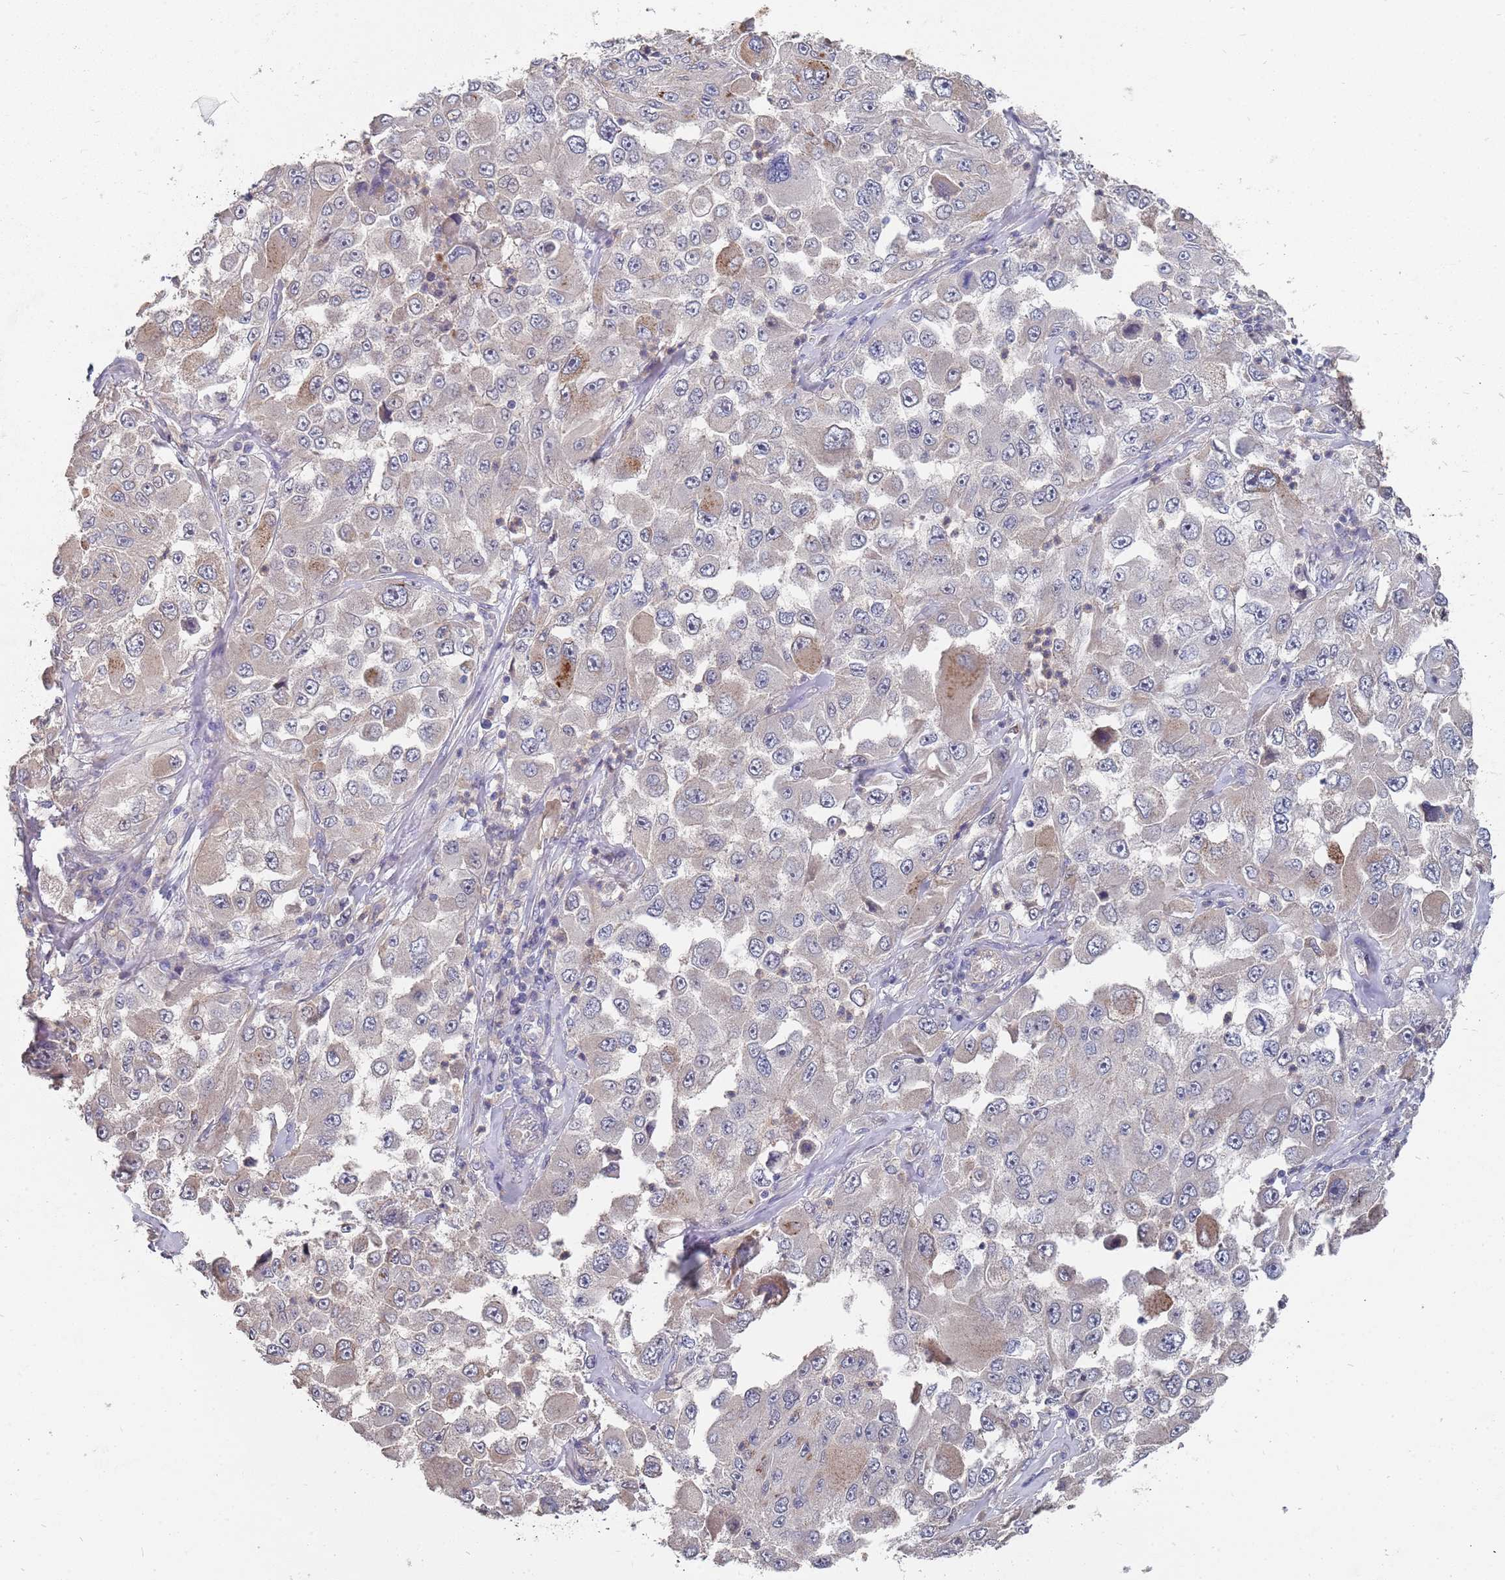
{"staining": {"intensity": "negative", "quantity": "none", "location": "none"}, "tissue": "melanoma", "cell_type": "Tumor cells", "image_type": "cancer", "snomed": [{"axis": "morphology", "description": "Malignant melanoma, Metastatic site"}, {"axis": "topography", "description": "Lymph node"}], "caption": "High magnification brightfield microscopy of melanoma stained with DAB (3,3'-diaminobenzidine) (brown) and counterstained with hematoxylin (blue): tumor cells show no significant positivity.", "gene": "TCEANC2", "patient": {"sex": "male", "age": 62}}